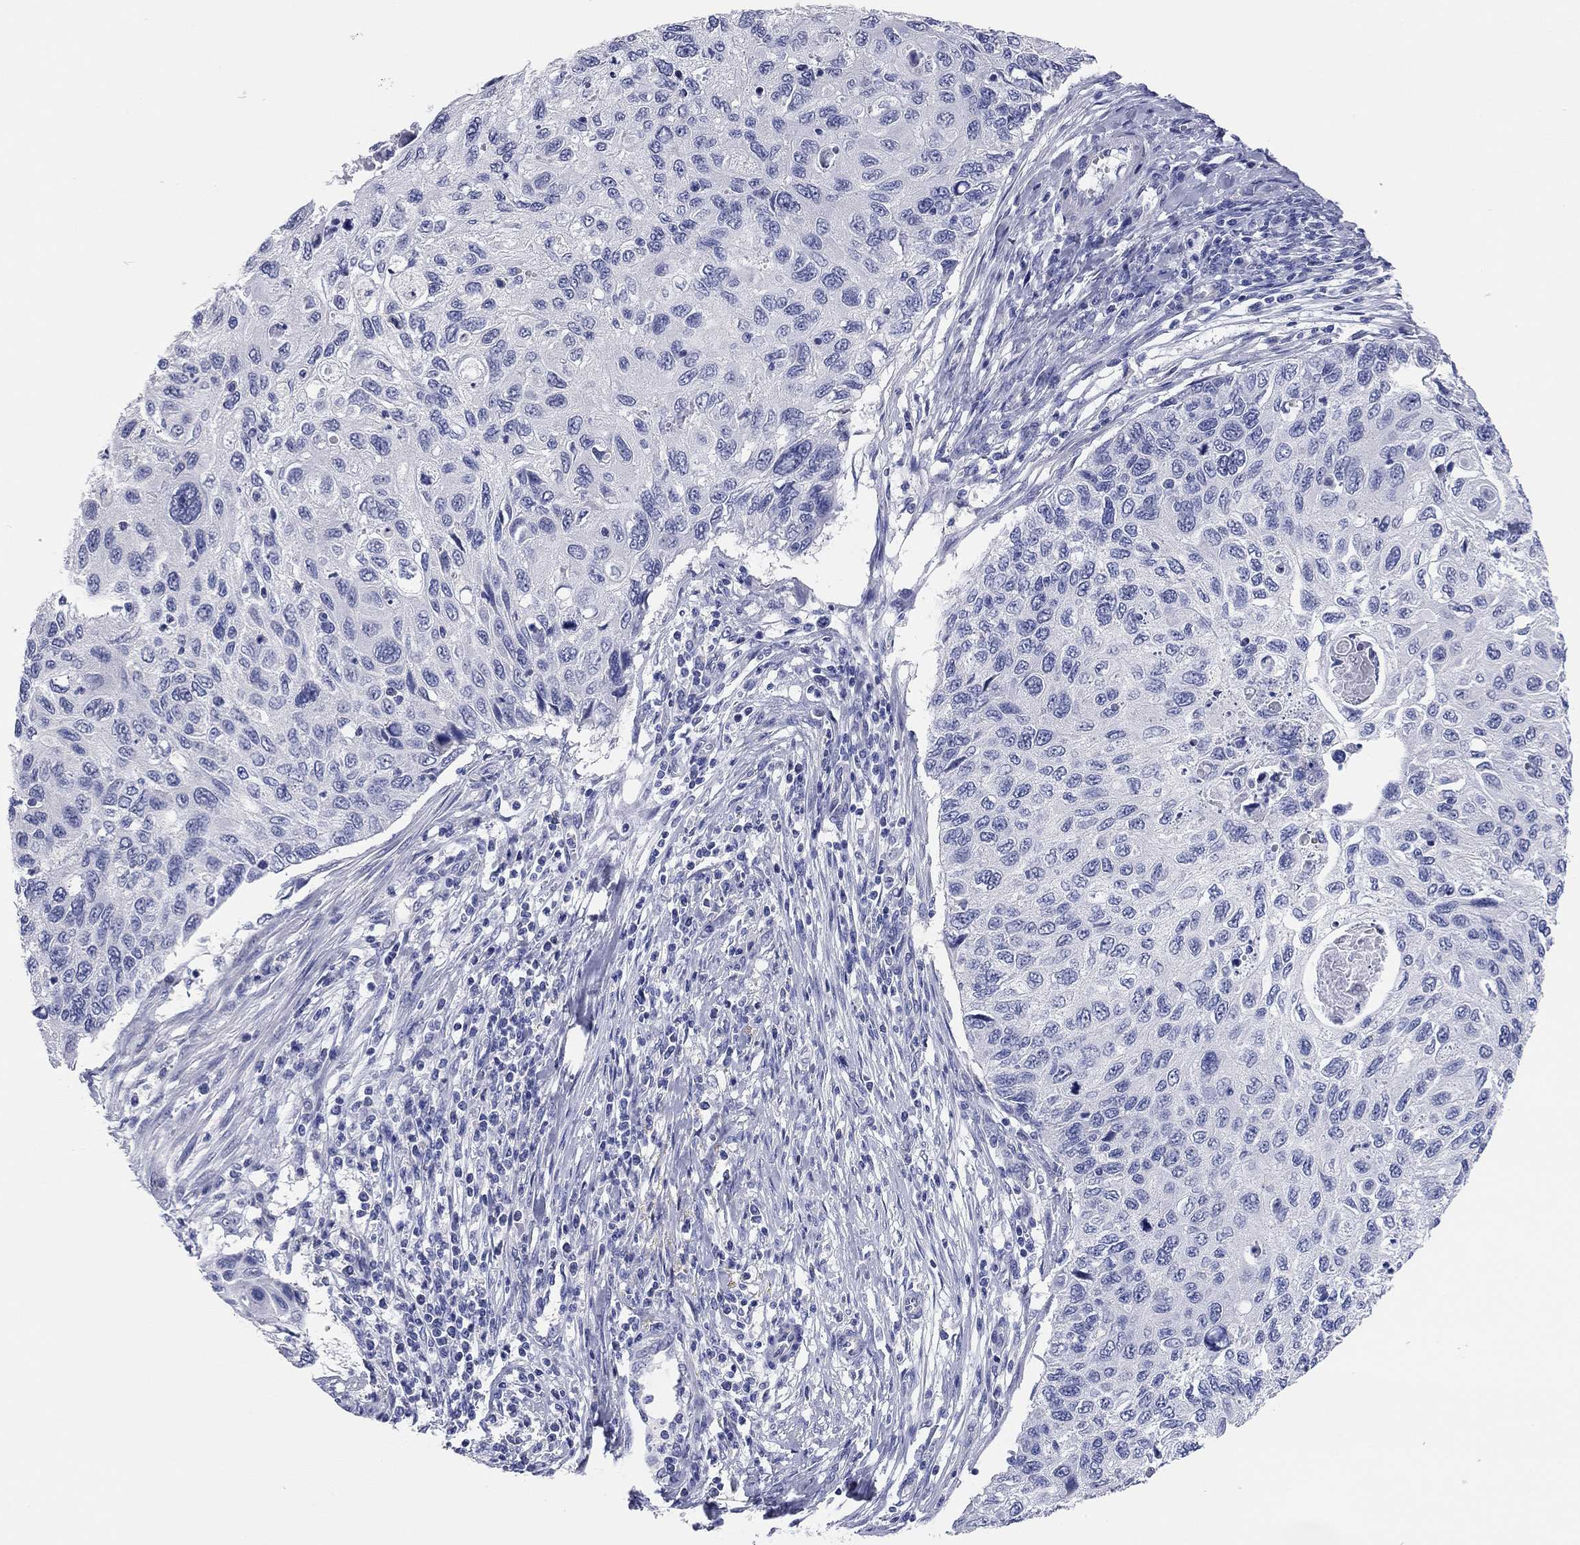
{"staining": {"intensity": "negative", "quantity": "none", "location": "none"}, "tissue": "cervical cancer", "cell_type": "Tumor cells", "image_type": "cancer", "snomed": [{"axis": "morphology", "description": "Squamous cell carcinoma, NOS"}, {"axis": "topography", "description": "Cervix"}], "caption": "This is an immunohistochemistry (IHC) image of squamous cell carcinoma (cervical). There is no expression in tumor cells.", "gene": "TMEM221", "patient": {"sex": "female", "age": 70}}